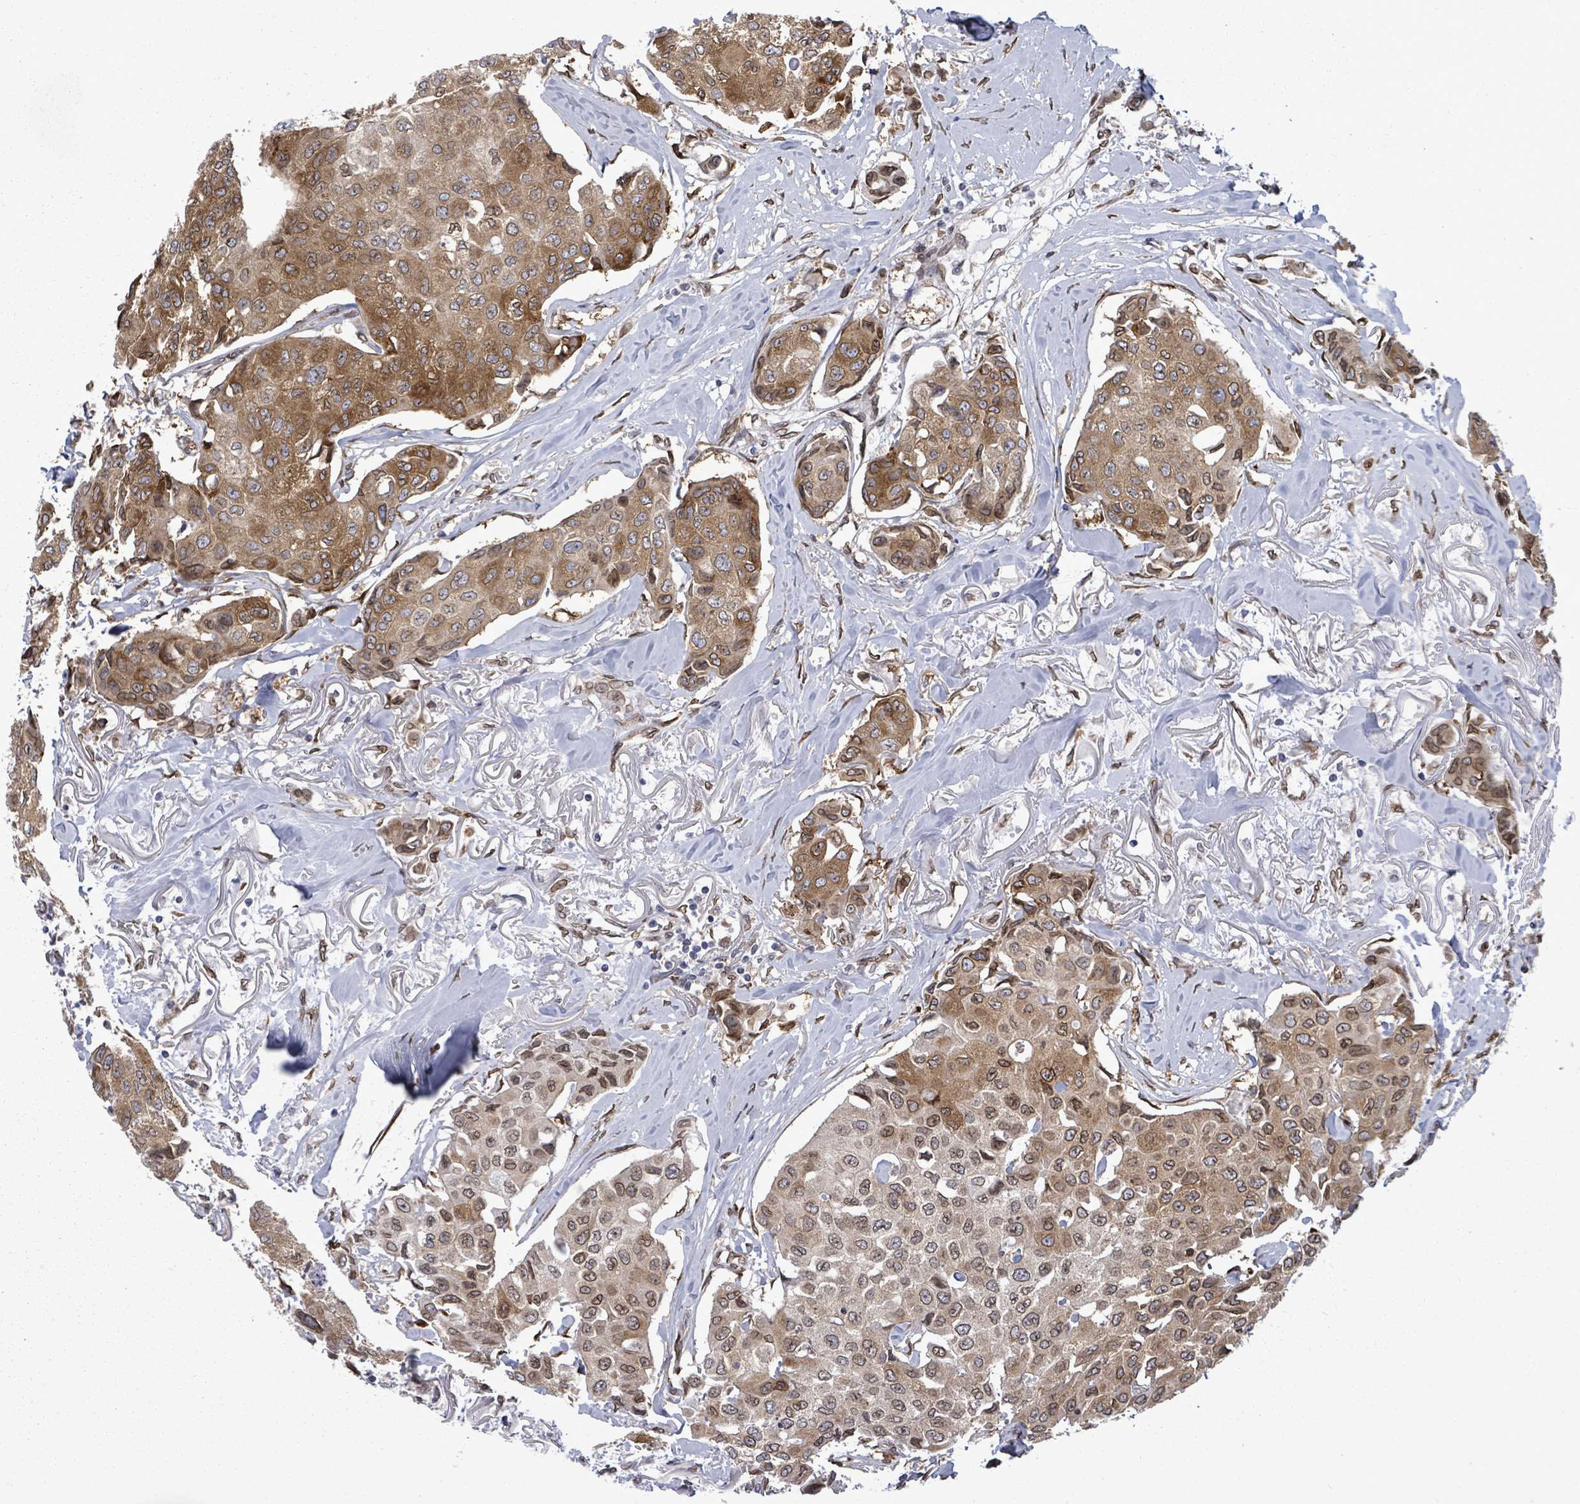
{"staining": {"intensity": "moderate", "quantity": ">75%", "location": "cytoplasmic/membranous,nuclear"}, "tissue": "breast cancer", "cell_type": "Tumor cells", "image_type": "cancer", "snomed": [{"axis": "morphology", "description": "Duct carcinoma"}, {"axis": "topography", "description": "Breast"}], "caption": "About >75% of tumor cells in breast cancer (infiltrating ductal carcinoma) exhibit moderate cytoplasmic/membranous and nuclear protein expression as visualized by brown immunohistochemical staining.", "gene": "ARFGAP1", "patient": {"sex": "female", "age": 80}}